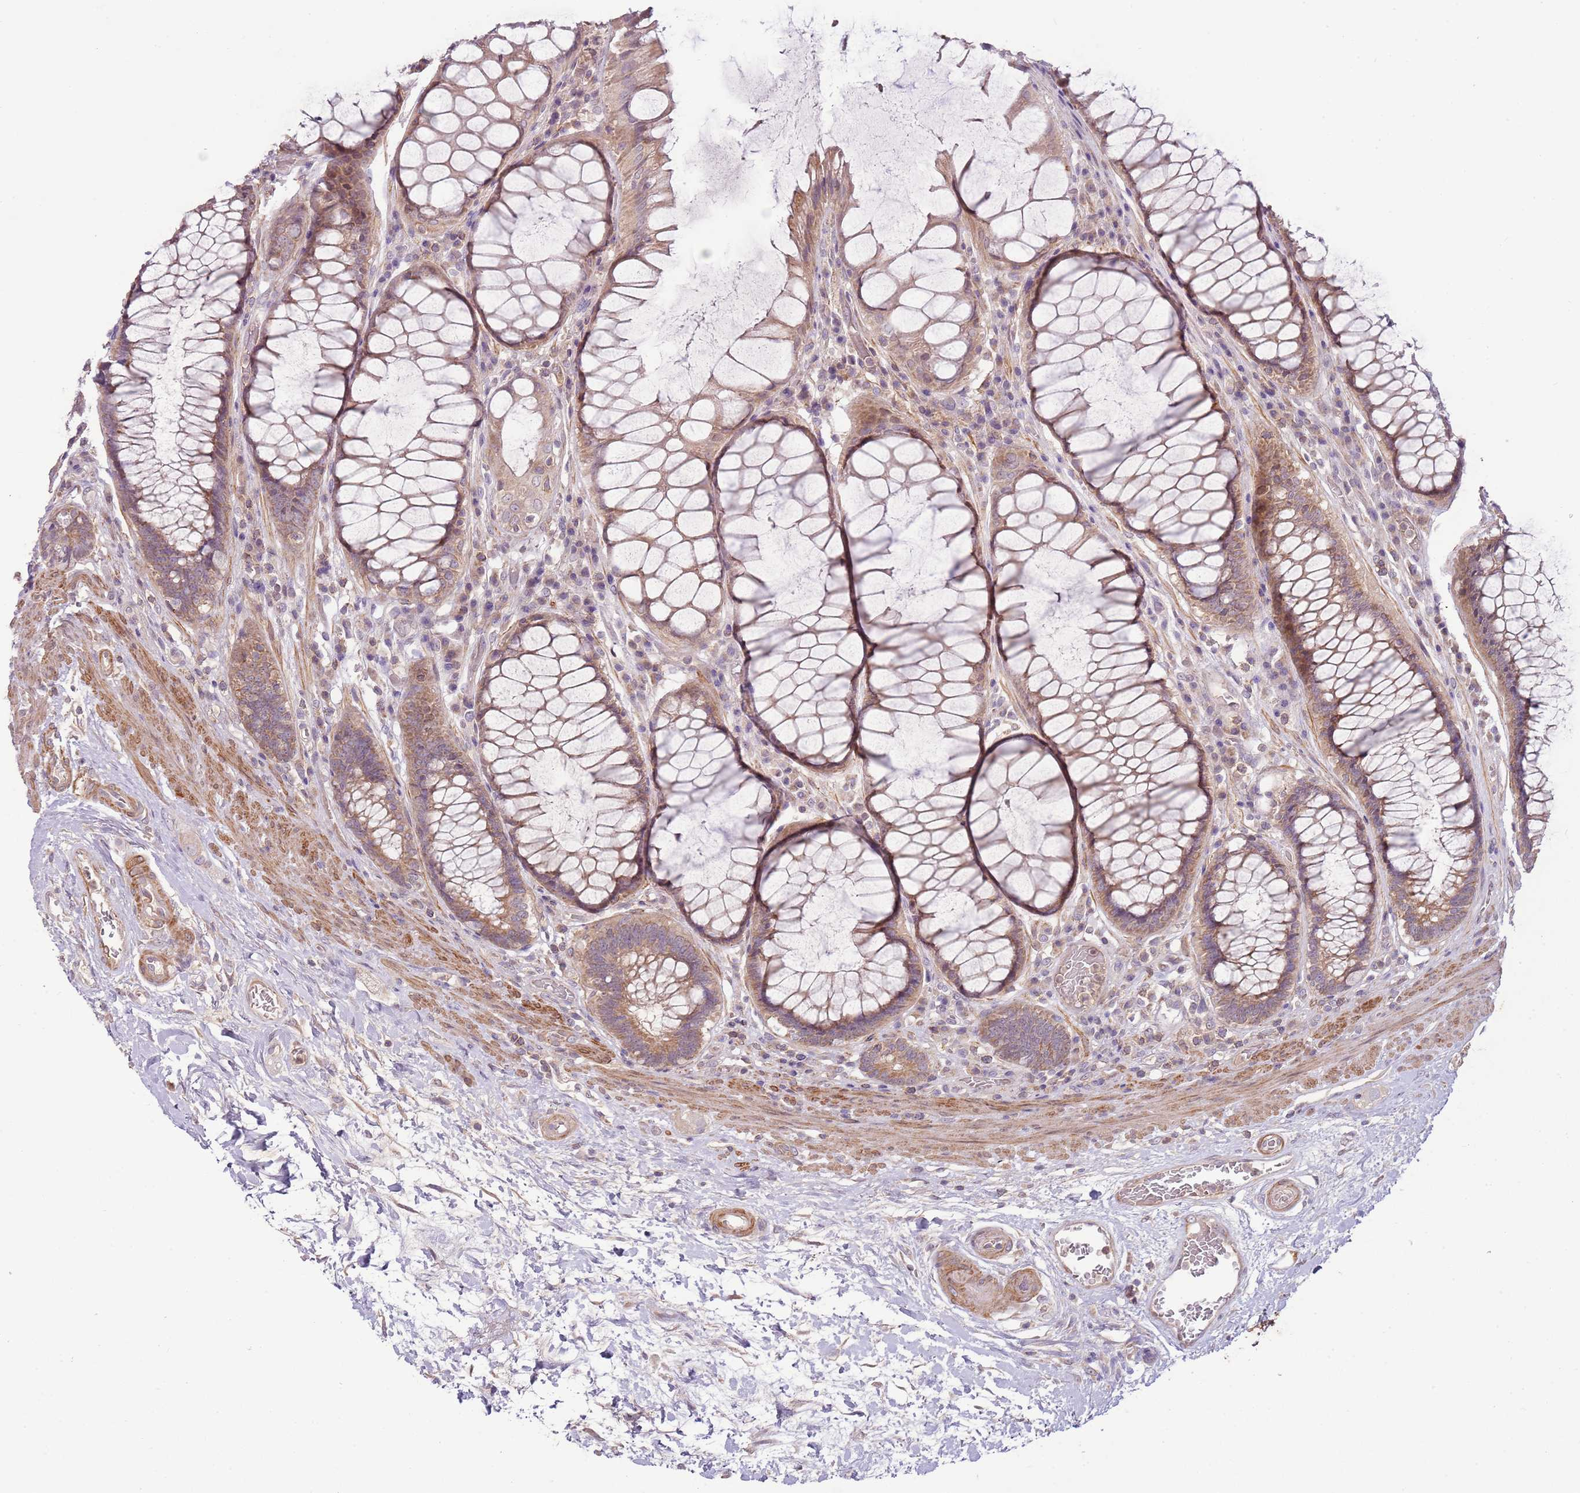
{"staining": {"intensity": "moderate", "quantity": "25%-75%", "location": "cytoplasmic/membranous"}, "tissue": "rectum", "cell_type": "Glandular cells", "image_type": "normal", "snomed": [{"axis": "morphology", "description": "Normal tissue, NOS"}, {"axis": "topography", "description": "Rectum"}], "caption": "Unremarkable rectum displays moderate cytoplasmic/membranous positivity in about 25%-75% of glandular cells, visualized by immunohistochemistry. The staining is performed using DAB (3,3'-diaminobenzidine) brown chromogen to label protein expression. The nuclei are counter-stained blue using hematoxylin.", "gene": "DTD2", "patient": {"sex": "male", "age": 64}}